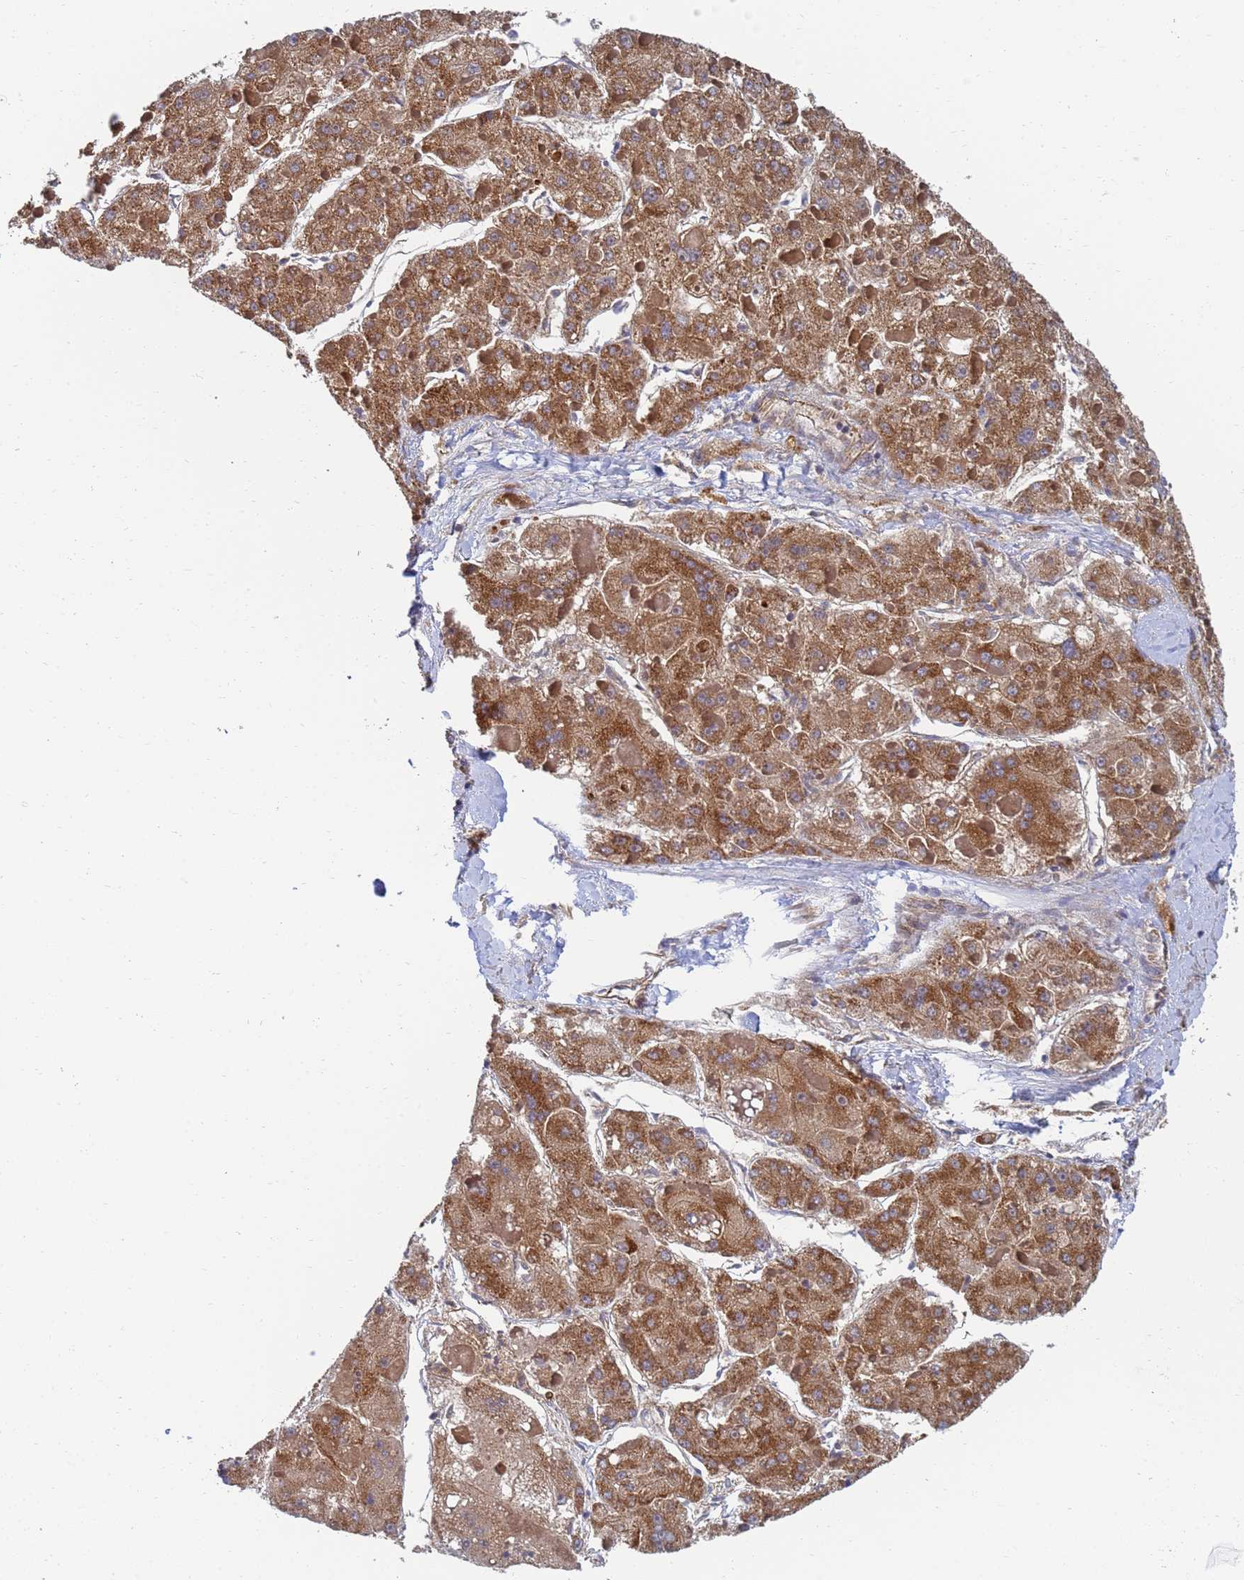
{"staining": {"intensity": "moderate", "quantity": ">75%", "location": "cytoplasmic/membranous"}, "tissue": "liver cancer", "cell_type": "Tumor cells", "image_type": "cancer", "snomed": [{"axis": "morphology", "description": "Carcinoma, Hepatocellular, NOS"}, {"axis": "topography", "description": "Liver"}], "caption": "This is a histology image of immunohistochemistry staining of liver cancer (hepatocellular carcinoma), which shows moderate staining in the cytoplasmic/membranous of tumor cells.", "gene": "GCHFR", "patient": {"sex": "female", "age": 73}}